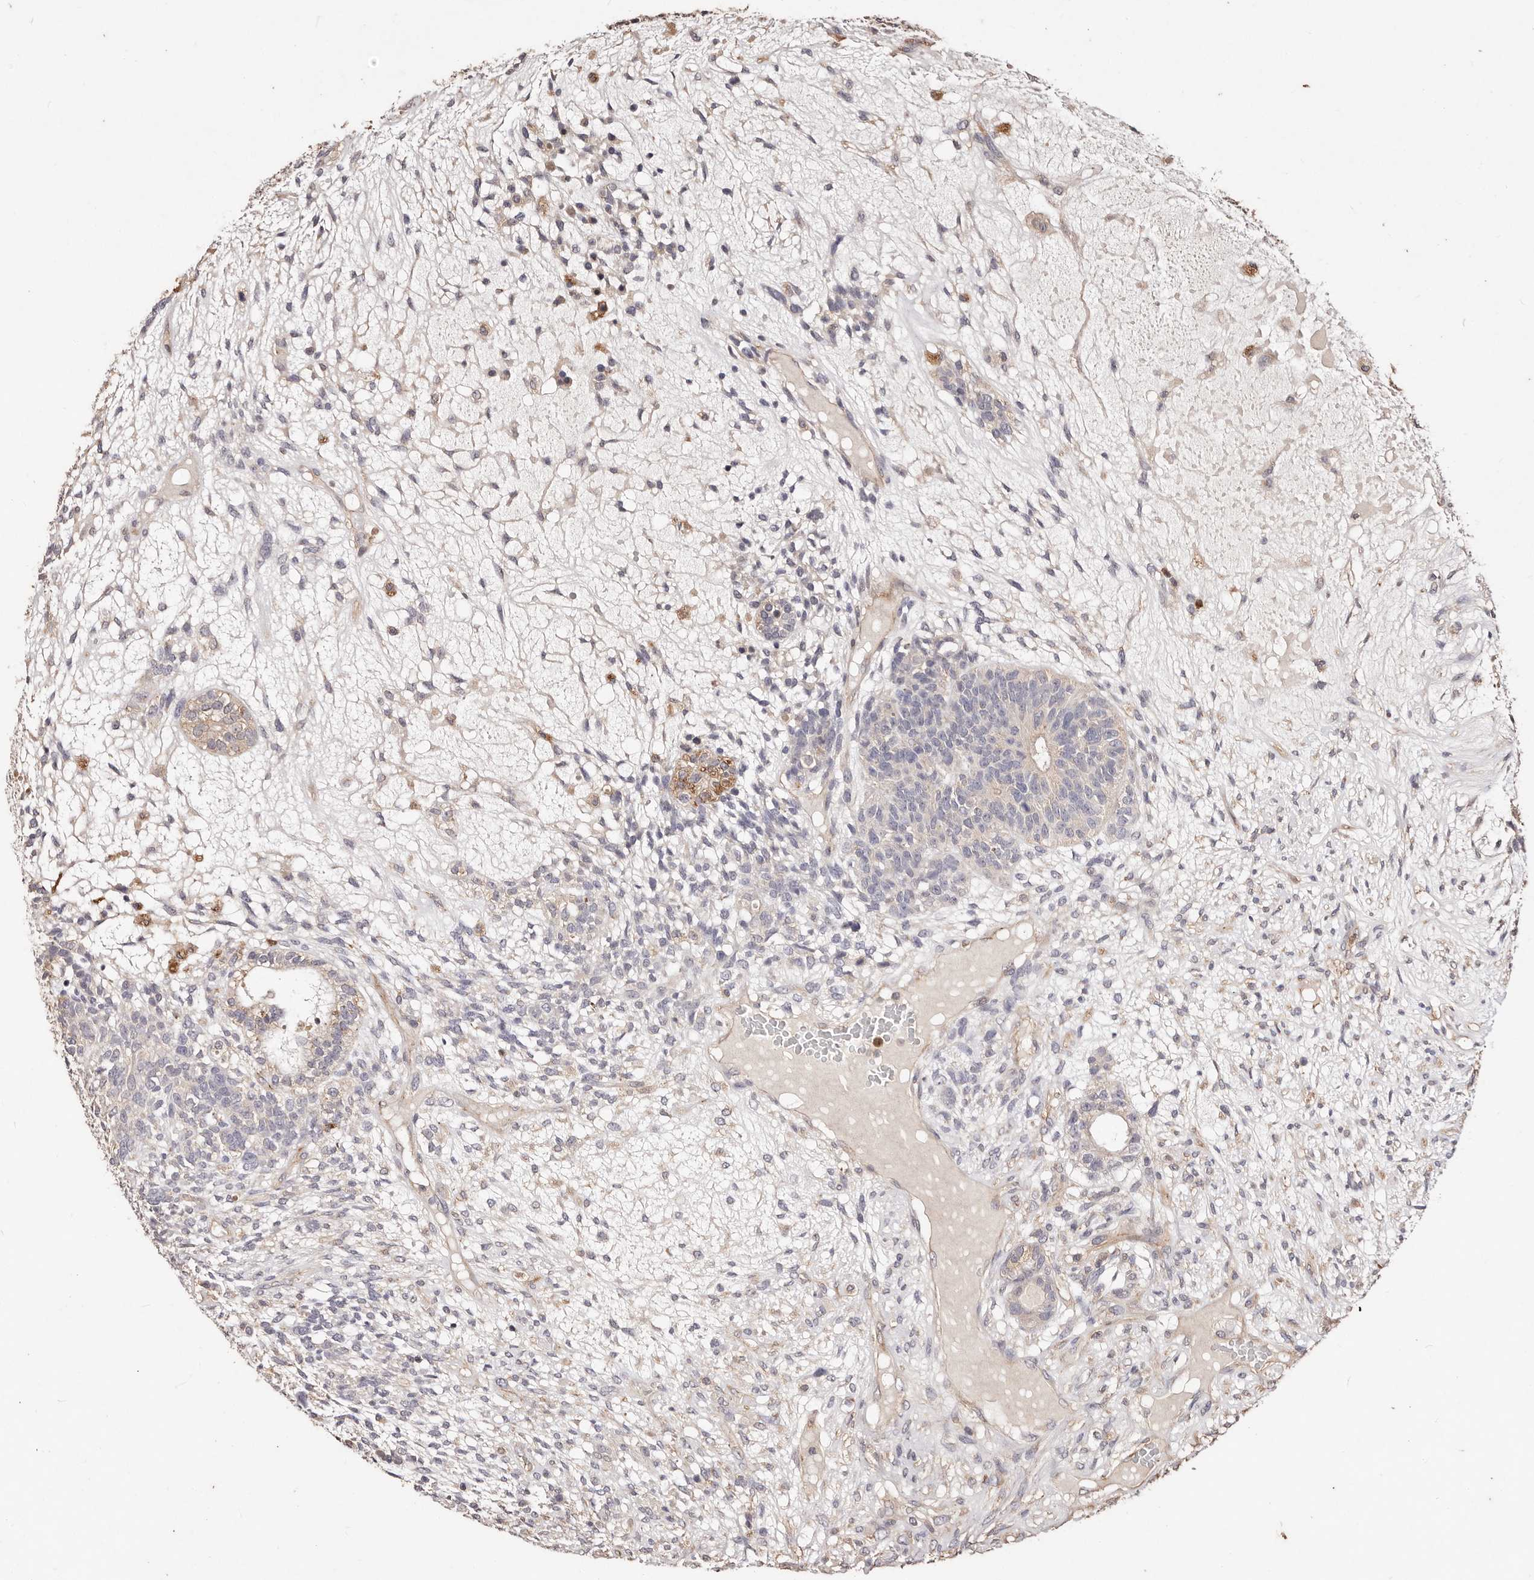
{"staining": {"intensity": "moderate", "quantity": "<25%", "location": "cytoplasmic/membranous"}, "tissue": "testis cancer", "cell_type": "Tumor cells", "image_type": "cancer", "snomed": [{"axis": "morphology", "description": "Seminoma, NOS"}, {"axis": "morphology", "description": "Carcinoma, Embryonal, NOS"}, {"axis": "topography", "description": "Testis"}], "caption": "Protein staining reveals moderate cytoplasmic/membranous expression in about <25% of tumor cells in testis cancer (seminoma). (IHC, brightfield microscopy, high magnification).", "gene": "CCL14", "patient": {"sex": "male", "age": 28}}